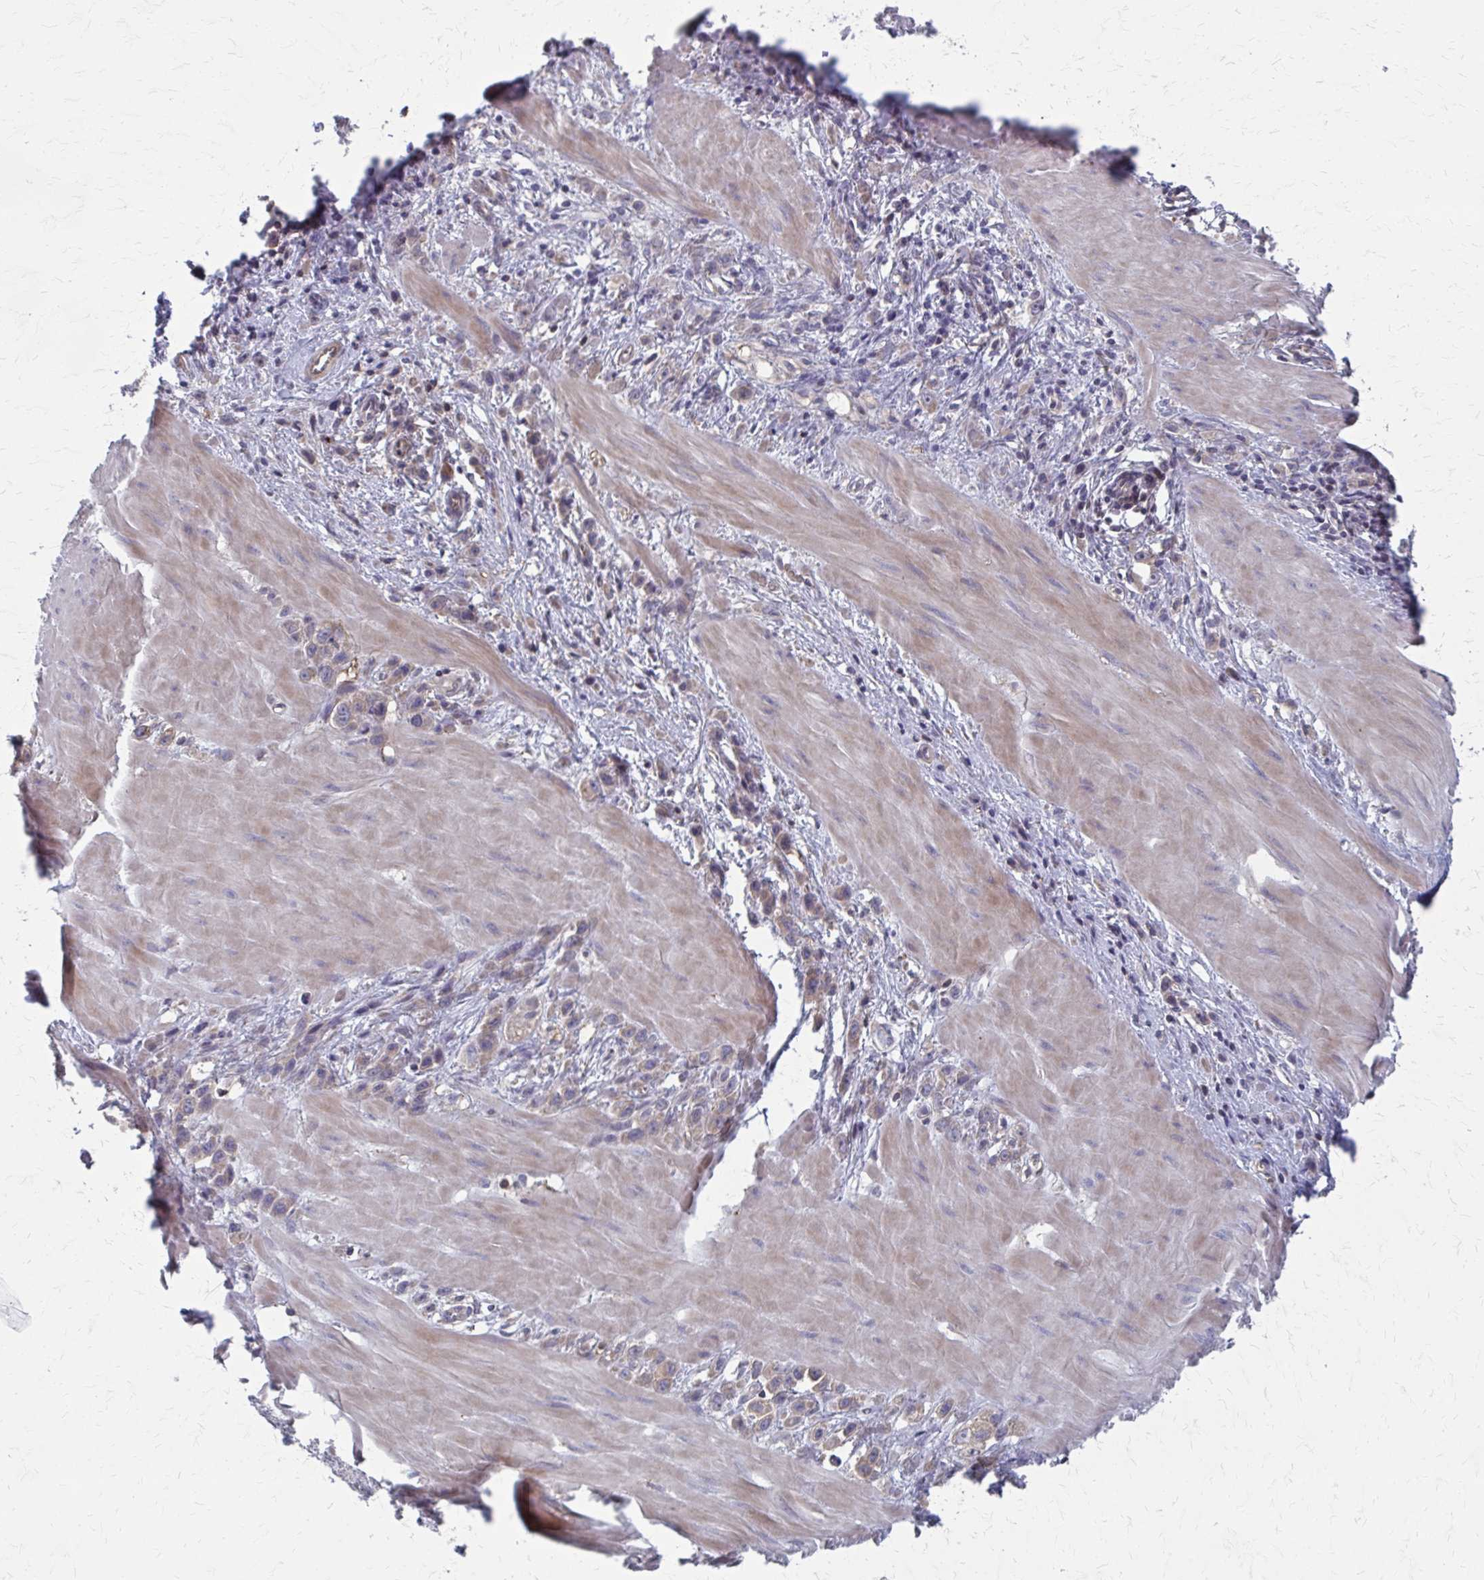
{"staining": {"intensity": "weak", "quantity": ">75%", "location": "cytoplasmic/membranous"}, "tissue": "stomach cancer", "cell_type": "Tumor cells", "image_type": "cancer", "snomed": [{"axis": "morphology", "description": "Adenocarcinoma, NOS"}, {"axis": "topography", "description": "Stomach"}], "caption": "Immunohistochemistry (IHC) micrograph of adenocarcinoma (stomach) stained for a protein (brown), which exhibits low levels of weak cytoplasmic/membranous positivity in approximately >75% of tumor cells.", "gene": "MMP14", "patient": {"sex": "male", "age": 47}}